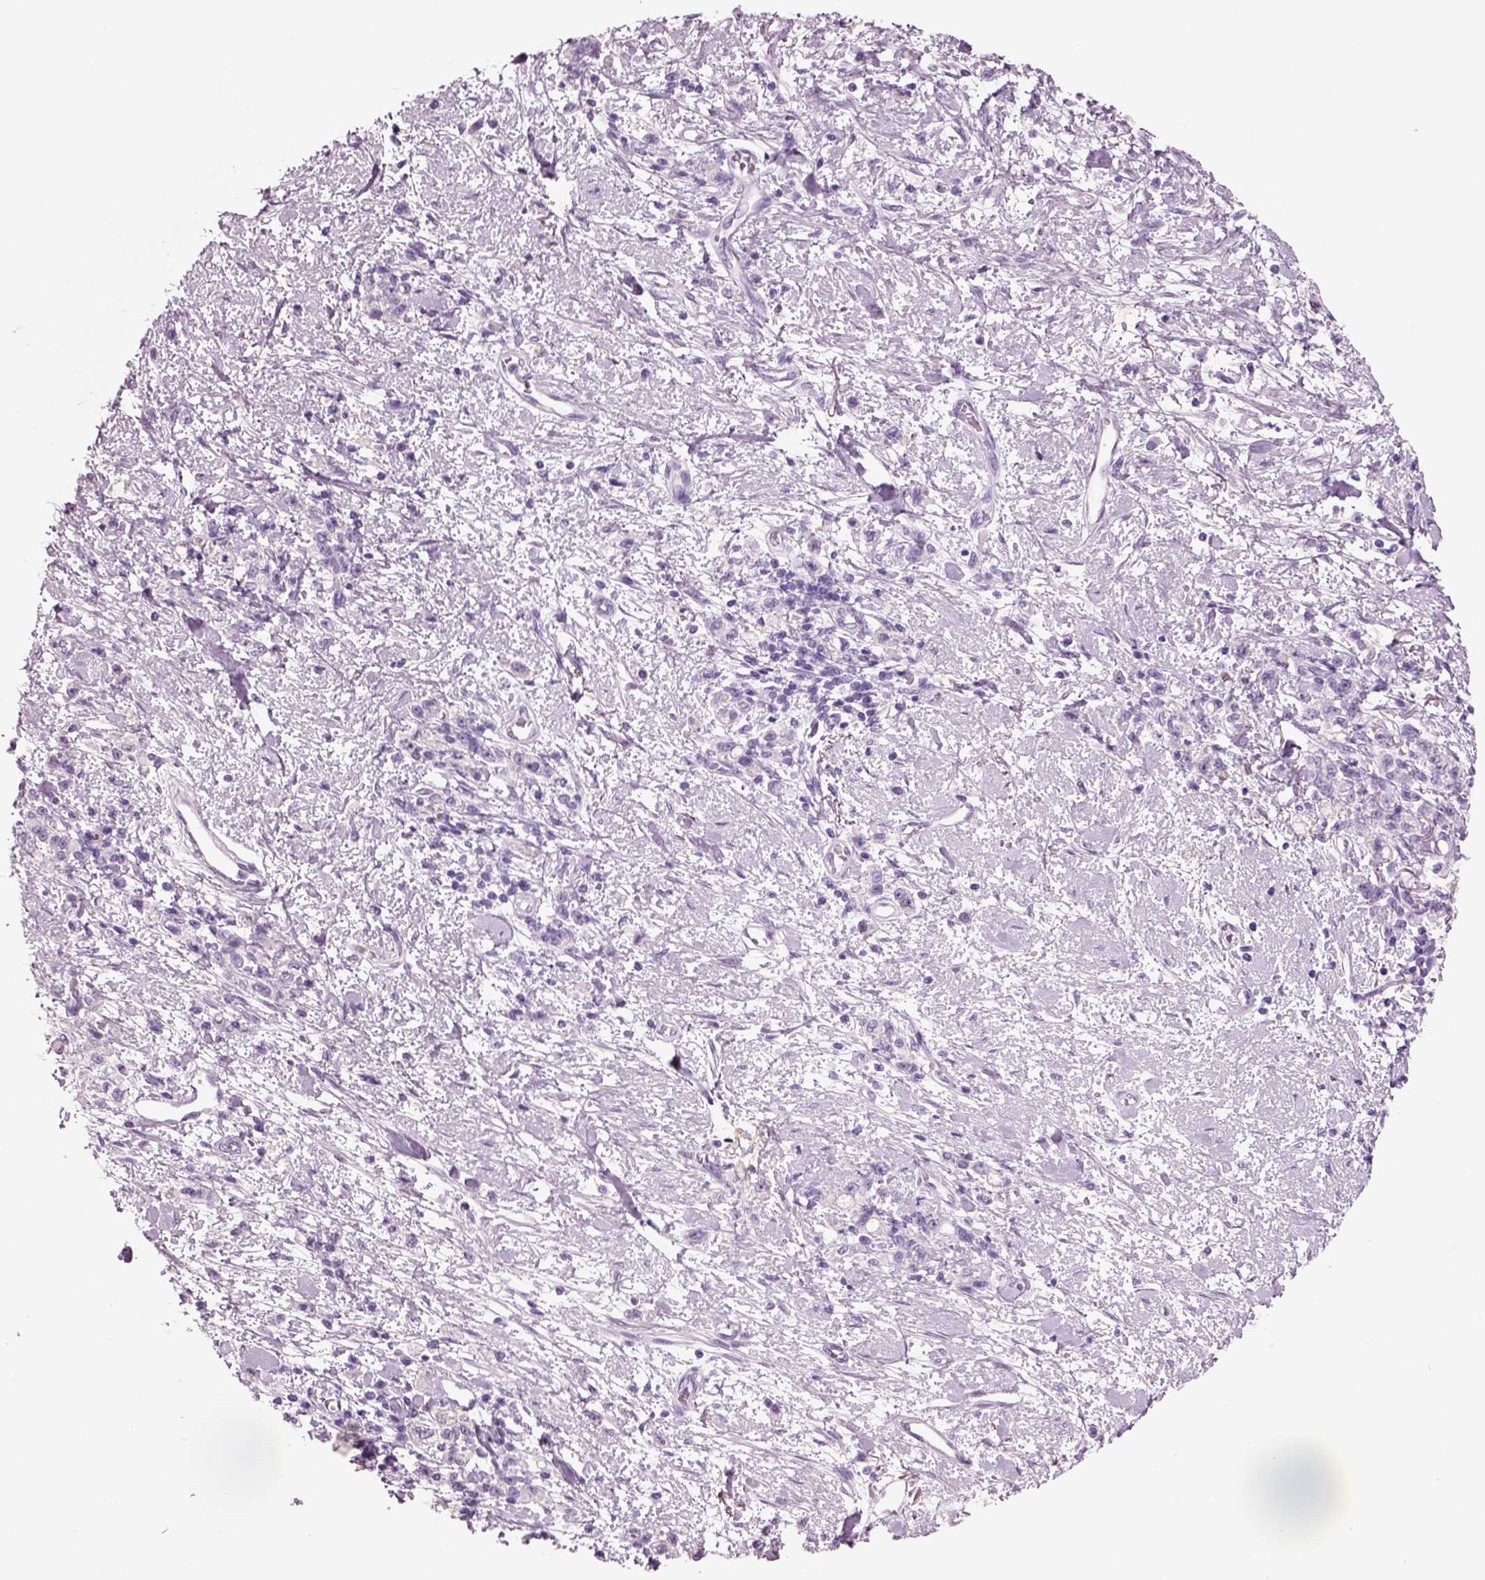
{"staining": {"intensity": "negative", "quantity": "none", "location": "none"}, "tissue": "stomach cancer", "cell_type": "Tumor cells", "image_type": "cancer", "snomed": [{"axis": "morphology", "description": "Adenocarcinoma, NOS"}, {"axis": "topography", "description": "Stomach"}], "caption": "Tumor cells are negative for brown protein staining in stomach cancer (adenocarcinoma).", "gene": "RHO", "patient": {"sex": "male", "age": 77}}